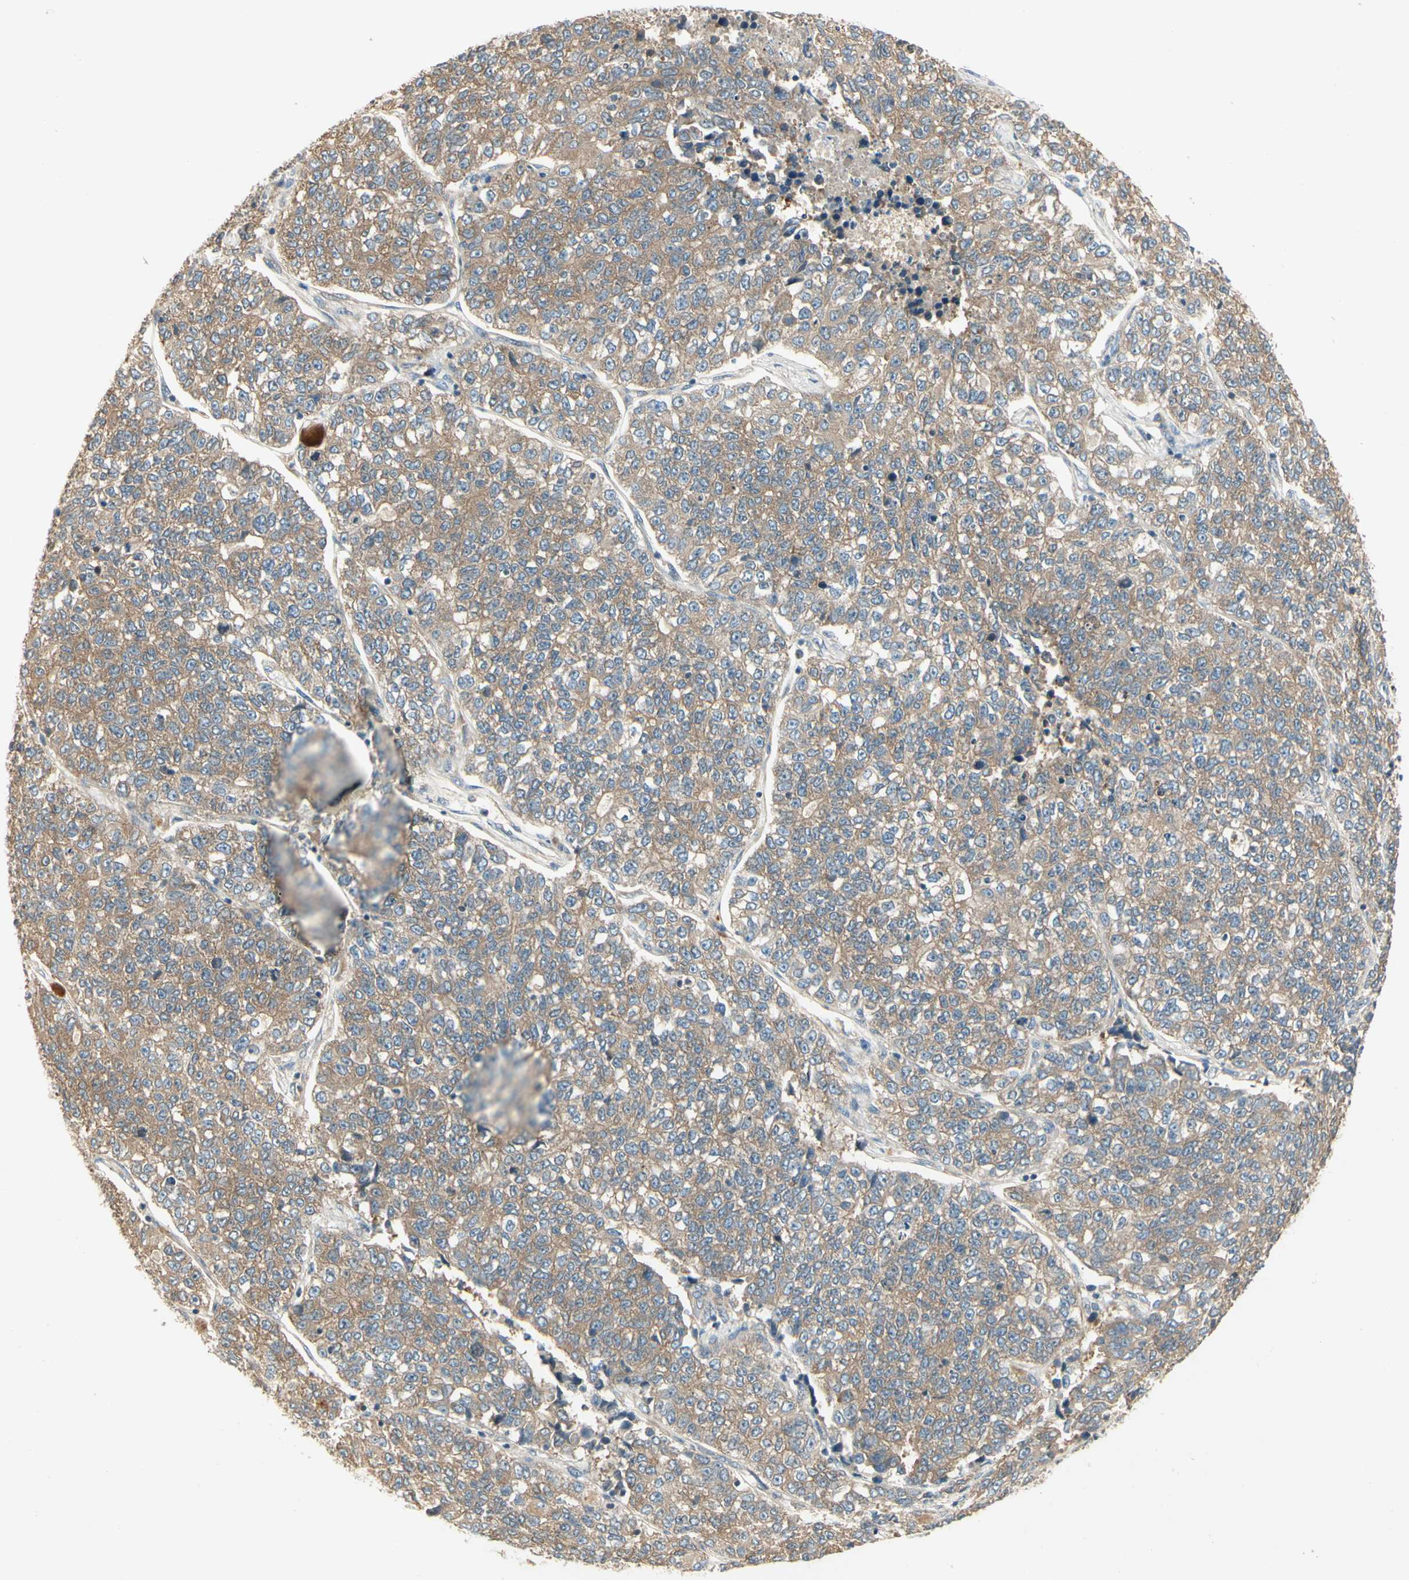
{"staining": {"intensity": "moderate", "quantity": ">75%", "location": "cytoplasmic/membranous"}, "tissue": "lung cancer", "cell_type": "Tumor cells", "image_type": "cancer", "snomed": [{"axis": "morphology", "description": "Adenocarcinoma, NOS"}, {"axis": "topography", "description": "Lung"}], "caption": "A medium amount of moderate cytoplasmic/membranous positivity is identified in approximately >75% of tumor cells in lung cancer tissue. (DAB (3,3'-diaminobenzidine) = brown stain, brightfield microscopy at high magnification).", "gene": "IRAG1", "patient": {"sex": "male", "age": 49}}